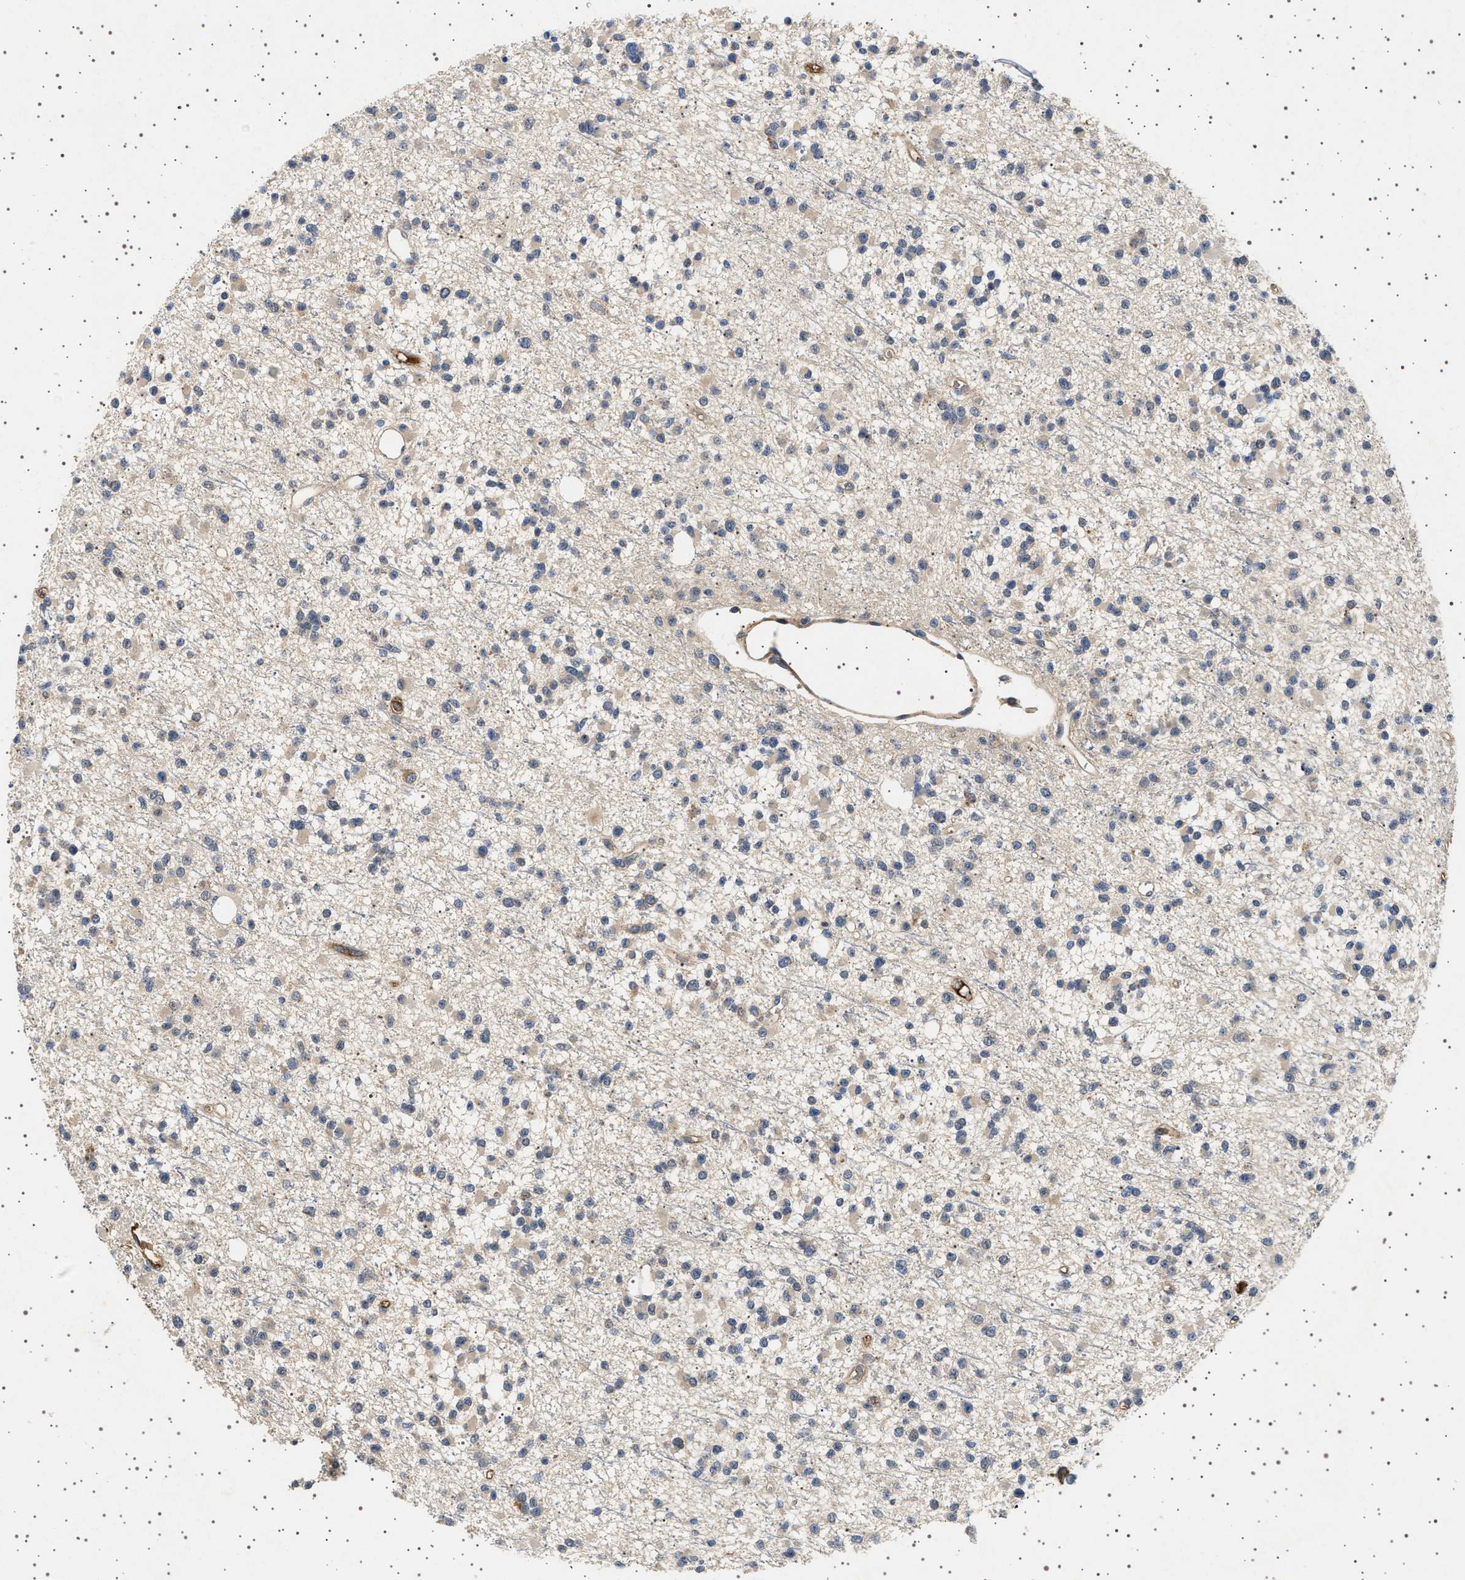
{"staining": {"intensity": "weak", "quantity": "<25%", "location": "cytoplasmic/membranous"}, "tissue": "glioma", "cell_type": "Tumor cells", "image_type": "cancer", "snomed": [{"axis": "morphology", "description": "Glioma, malignant, Low grade"}, {"axis": "topography", "description": "Brain"}], "caption": "This is a micrograph of IHC staining of malignant low-grade glioma, which shows no positivity in tumor cells.", "gene": "FICD", "patient": {"sex": "female", "age": 22}}